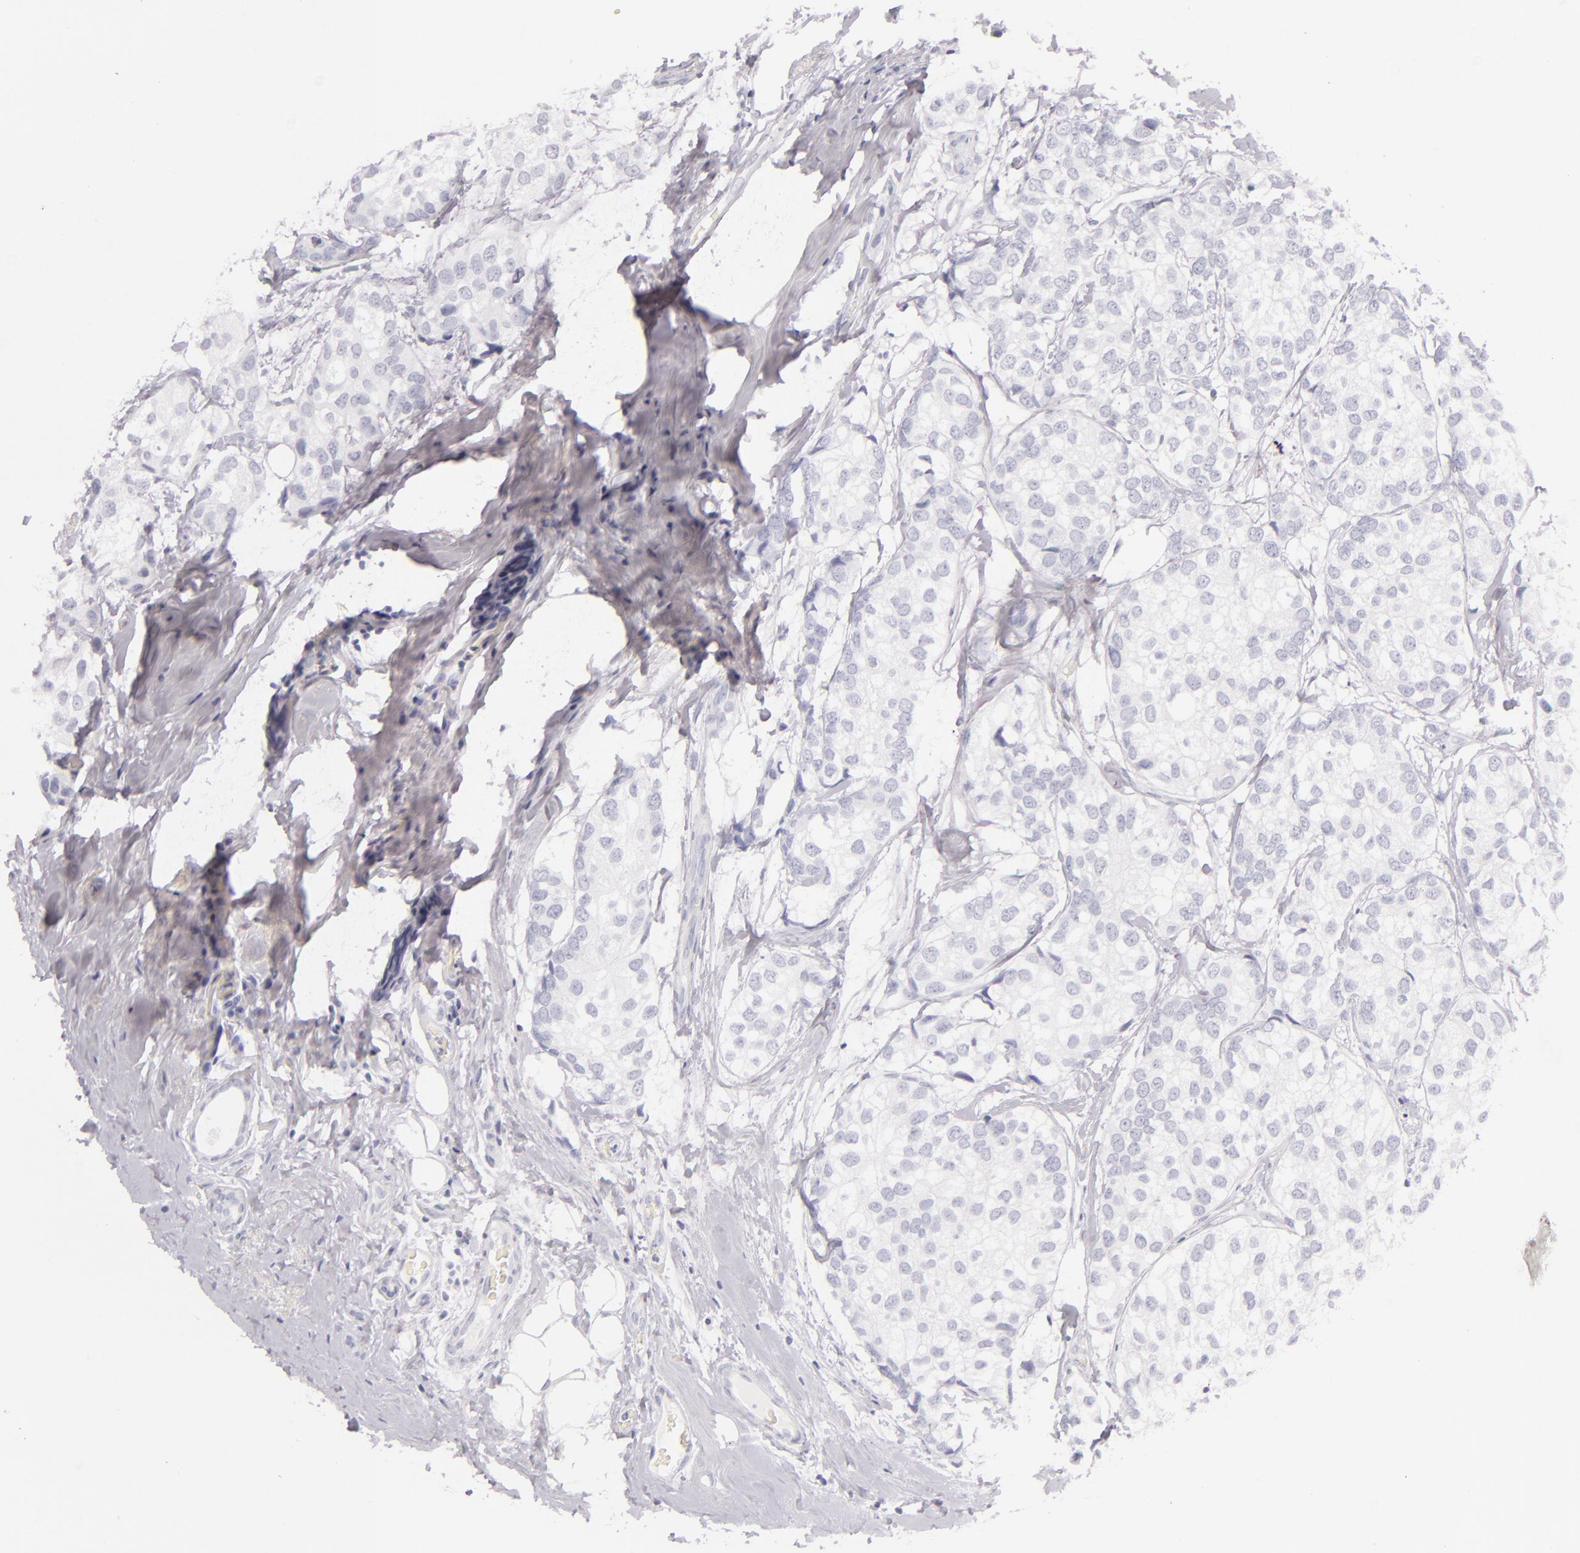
{"staining": {"intensity": "negative", "quantity": "none", "location": "none"}, "tissue": "breast cancer", "cell_type": "Tumor cells", "image_type": "cancer", "snomed": [{"axis": "morphology", "description": "Duct carcinoma"}, {"axis": "topography", "description": "Breast"}], "caption": "Tumor cells are negative for brown protein staining in breast cancer.", "gene": "FABP1", "patient": {"sex": "female", "age": 68}}